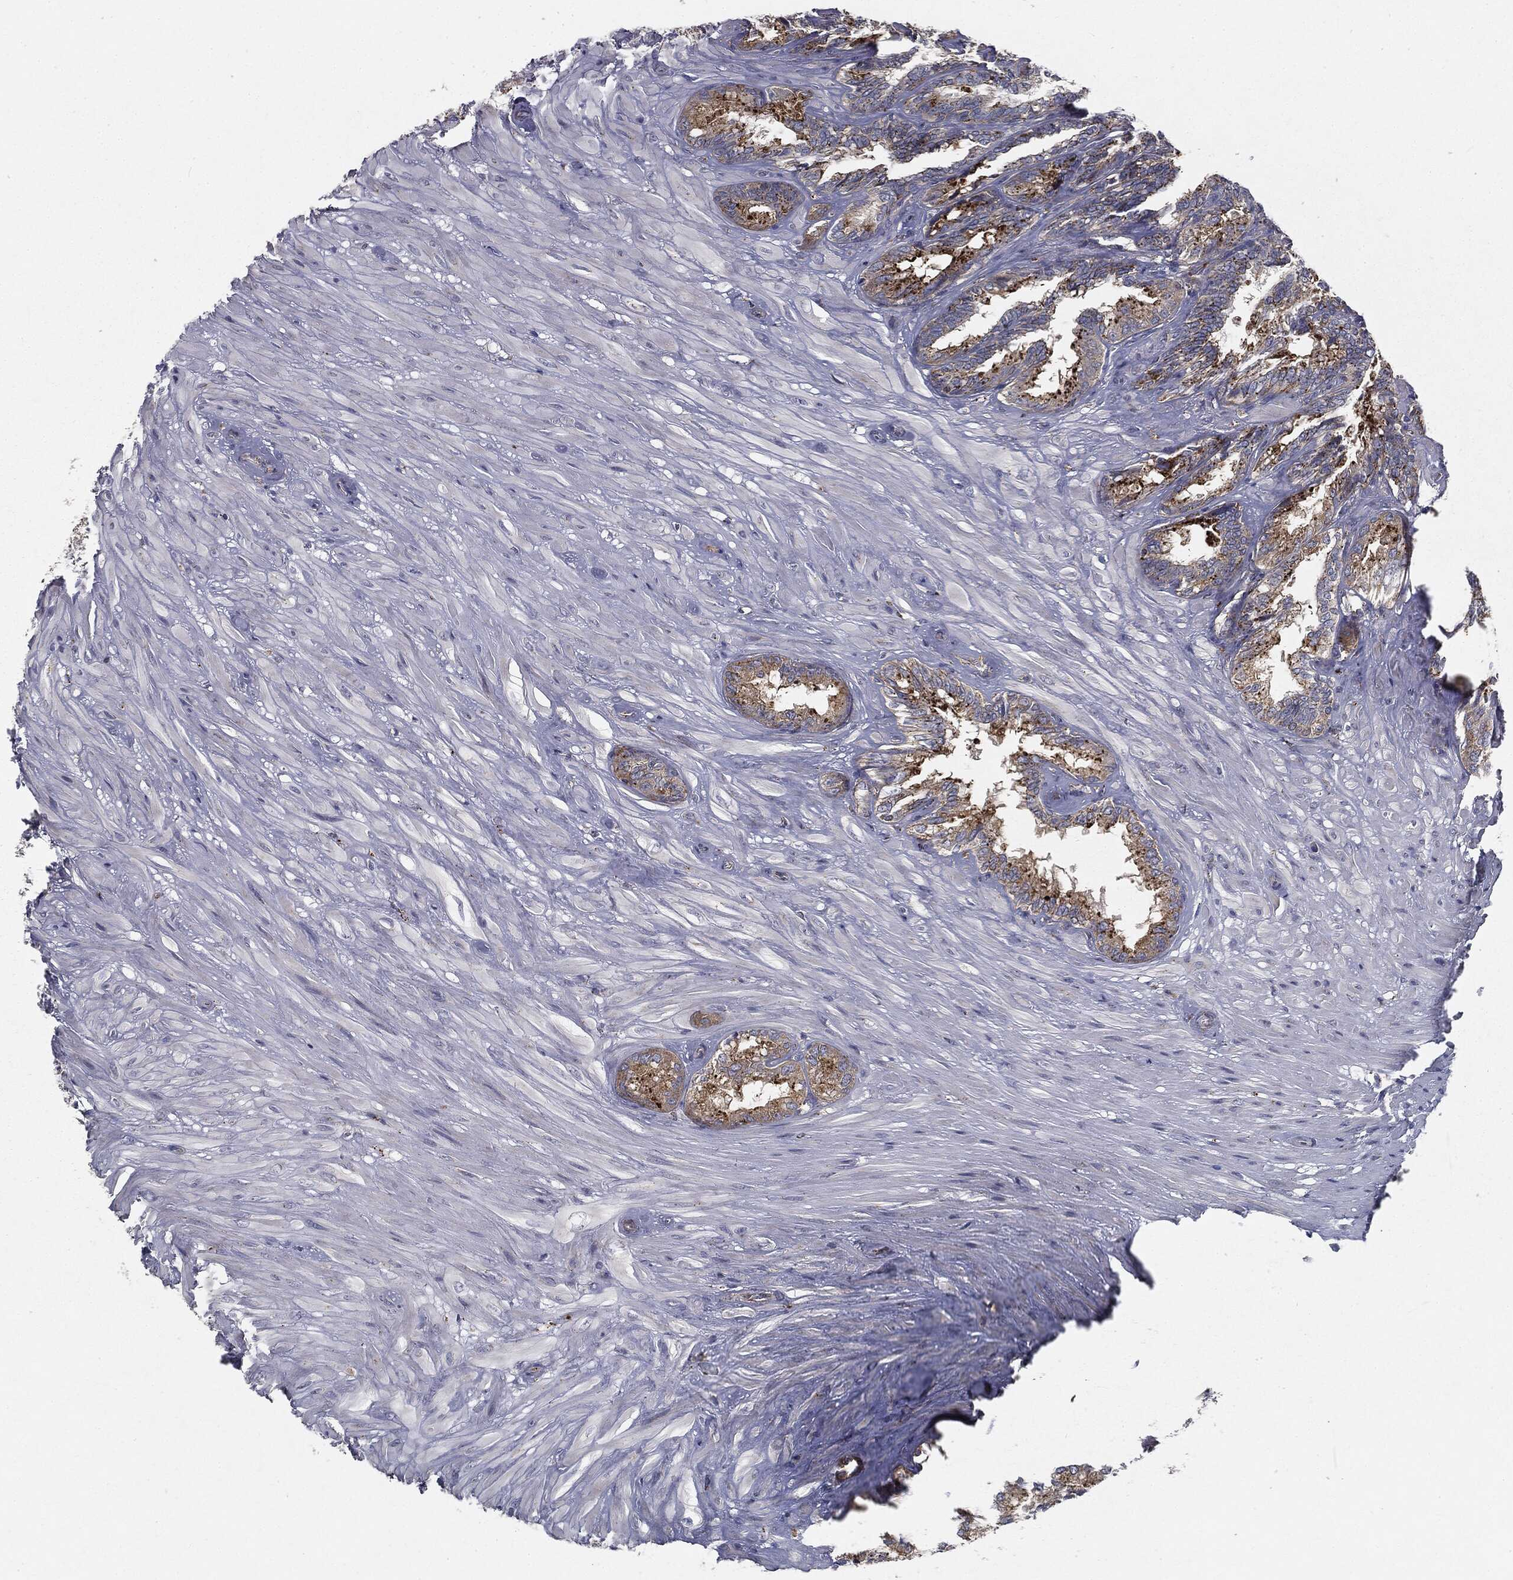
{"staining": {"intensity": "strong", "quantity": ">75%", "location": "cytoplasmic/membranous"}, "tissue": "seminal vesicle", "cell_type": "Glandular cells", "image_type": "normal", "snomed": [{"axis": "morphology", "description": "Normal tissue, NOS"}, {"axis": "topography", "description": "Seminal veicle"}], "caption": "An IHC micrograph of unremarkable tissue is shown. Protein staining in brown labels strong cytoplasmic/membranous positivity in seminal vesicle within glandular cells.", "gene": "CTSA", "patient": {"sex": "male", "age": 68}}